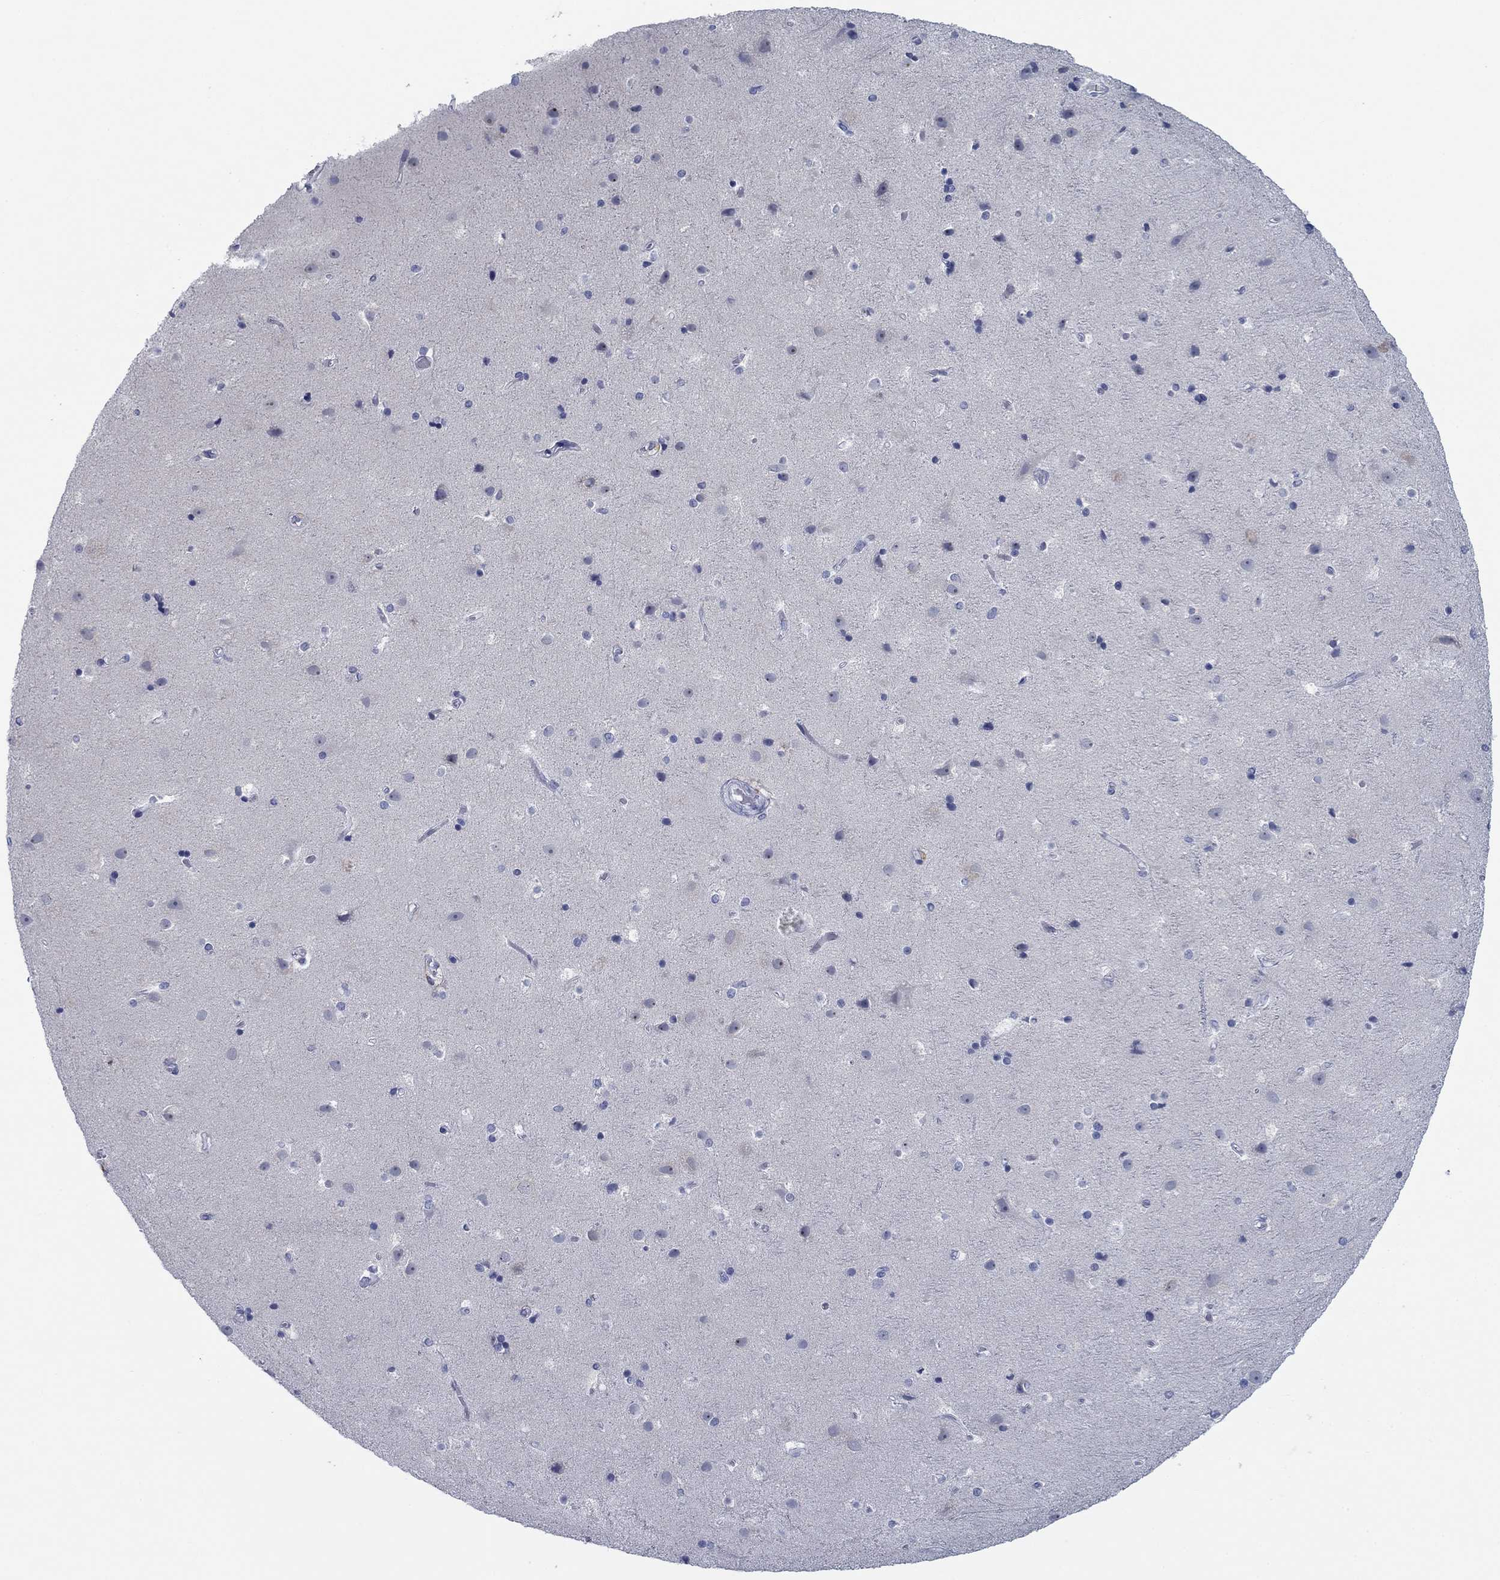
{"staining": {"intensity": "negative", "quantity": "none", "location": "none"}, "tissue": "cerebral cortex", "cell_type": "Endothelial cells", "image_type": "normal", "snomed": [{"axis": "morphology", "description": "Normal tissue, NOS"}, {"axis": "topography", "description": "Cerebral cortex"}], "caption": "Protein analysis of benign cerebral cortex reveals no significant expression in endothelial cells. Nuclei are stained in blue.", "gene": "DNAL1", "patient": {"sex": "female", "age": 52}}